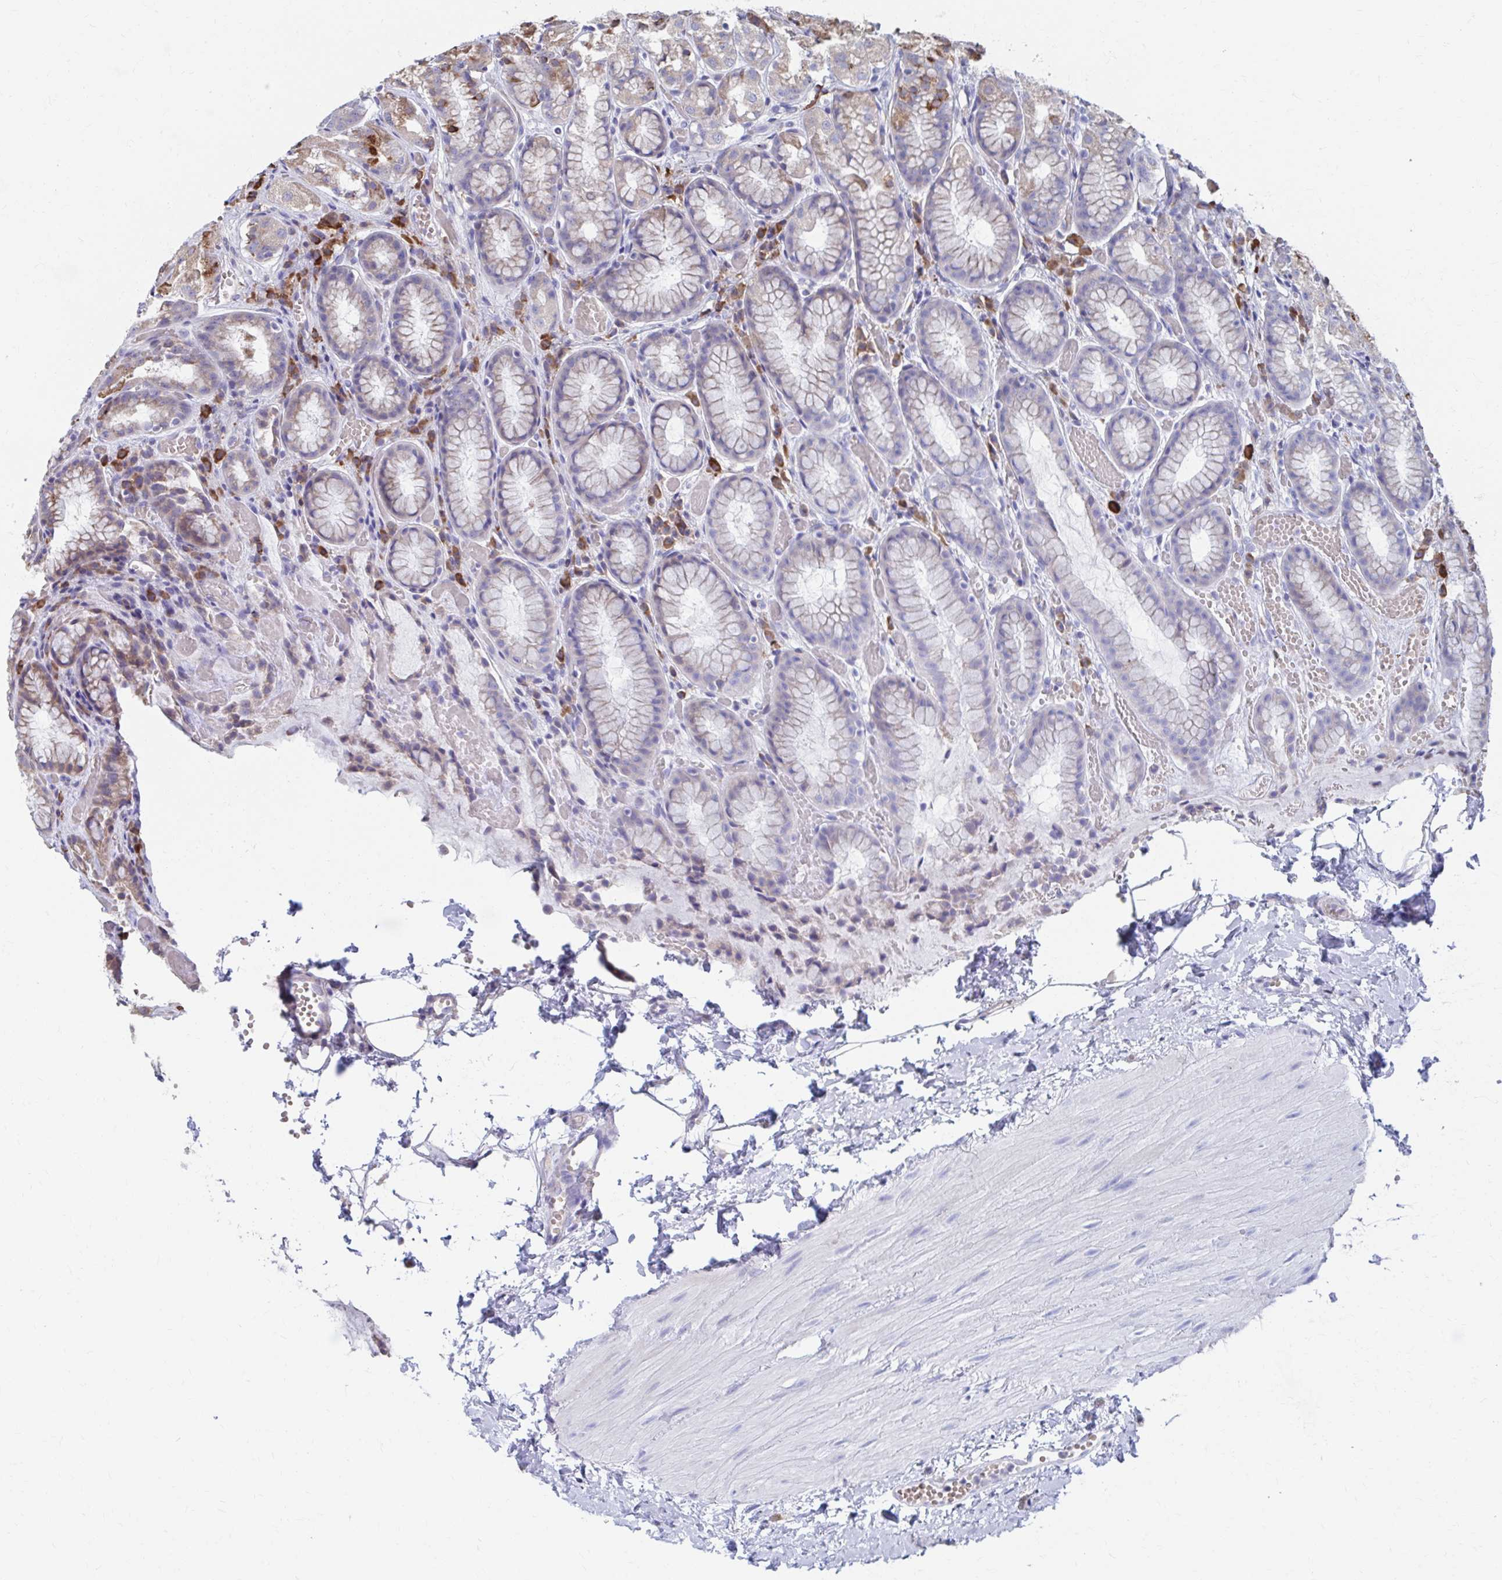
{"staining": {"intensity": "moderate", "quantity": "<25%", "location": "cytoplasmic/membranous"}, "tissue": "stomach", "cell_type": "Glandular cells", "image_type": "normal", "snomed": [{"axis": "morphology", "description": "Normal tissue, NOS"}, {"axis": "topography", "description": "Stomach"}], "caption": "Stomach stained with a brown dye reveals moderate cytoplasmic/membranous positive expression in about <25% of glandular cells.", "gene": "FKBP2", "patient": {"sex": "male", "age": 70}}